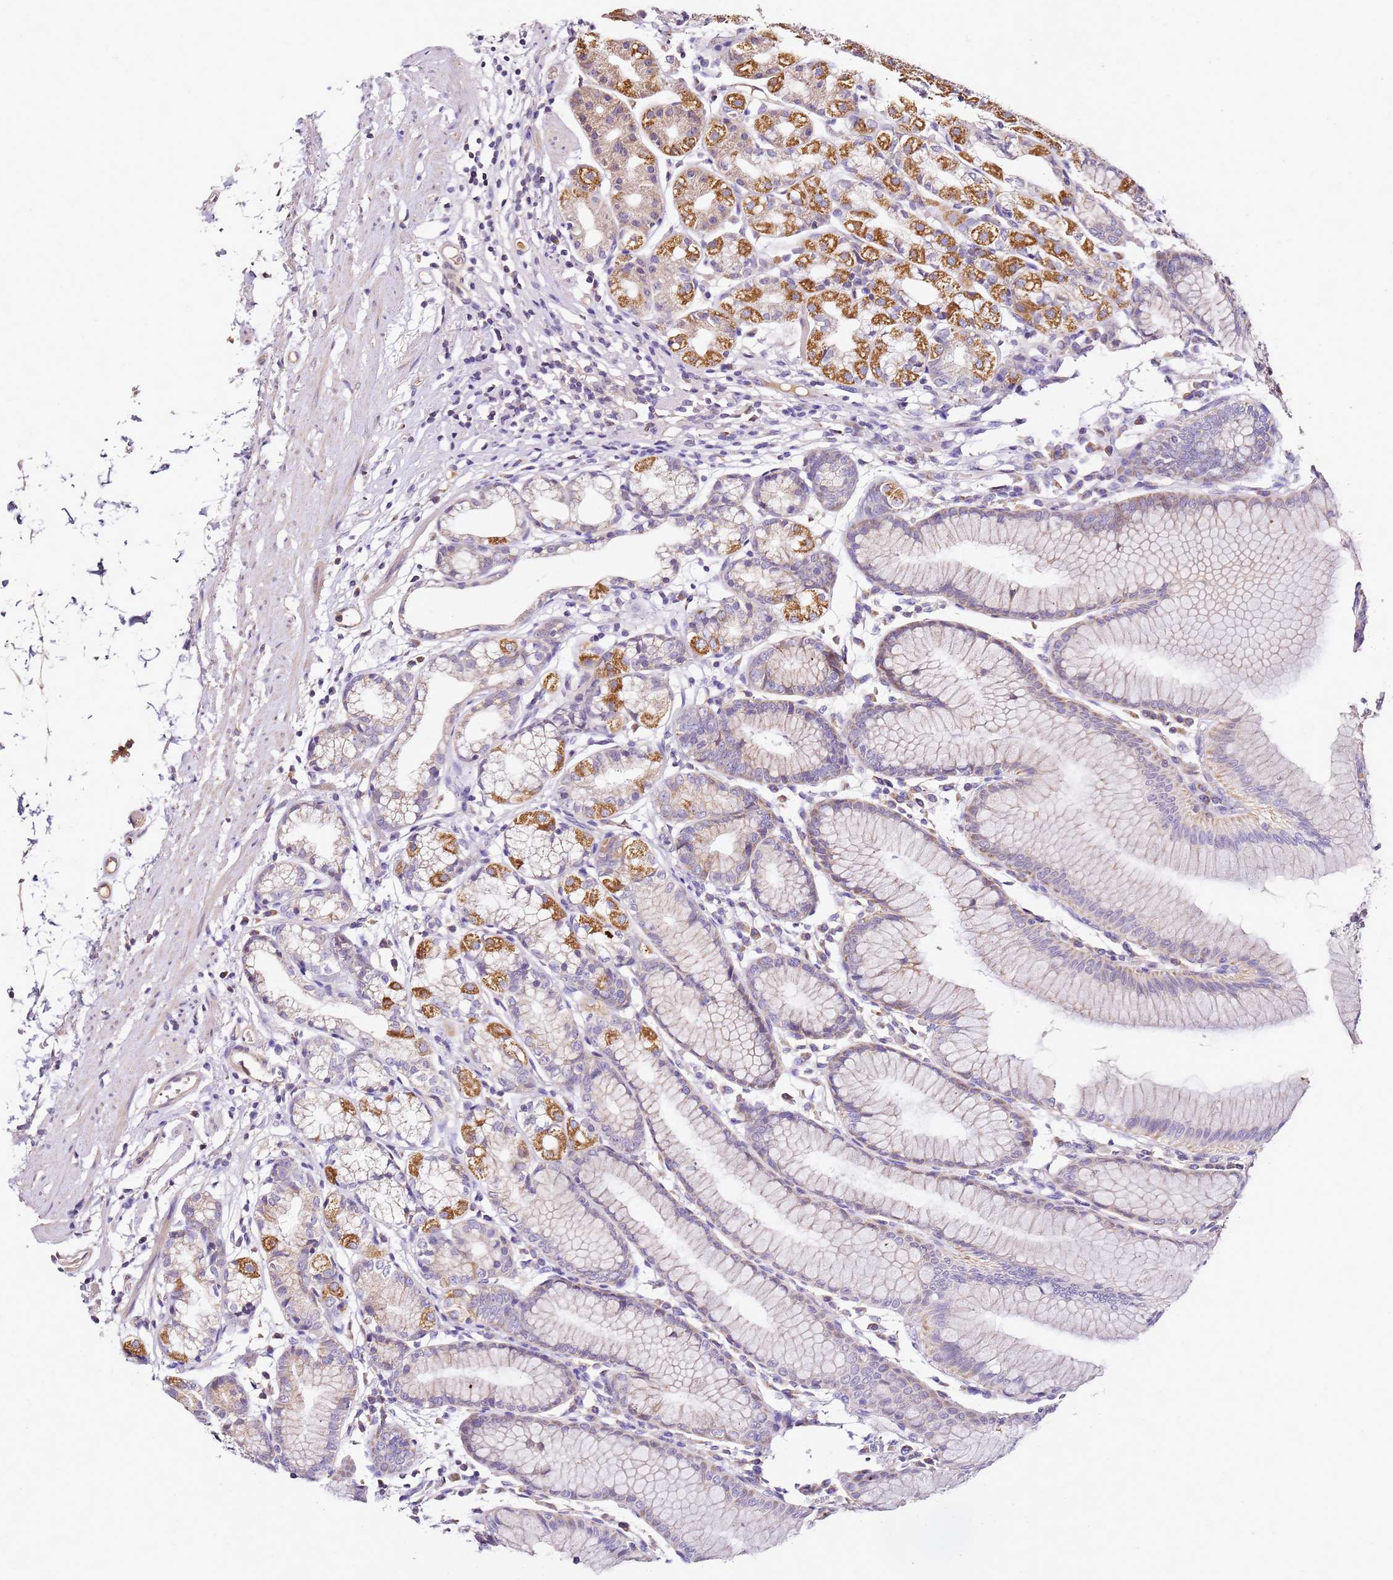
{"staining": {"intensity": "strong", "quantity": "<25%", "location": "cytoplasmic/membranous"}, "tissue": "stomach", "cell_type": "Glandular cells", "image_type": "normal", "snomed": [{"axis": "morphology", "description": "Normal tissue, NOS"}, {"axis": "topography", "description": "Stomach"}], "caption": "Immunohistochemistry staining of unremarkable stomach, which demonstrates medium levels of strong cytoplasmic/membranous staining in approximately <25% of glandular cells indicating strong cytoplasmic/membranous protein staining. The staining was performed using DAB (brown) for protein detection and nuclei were counterstained in hematoxylin (blue).", "gene": "OR2B11", "patient": {"sex": "female", "age": 57}}